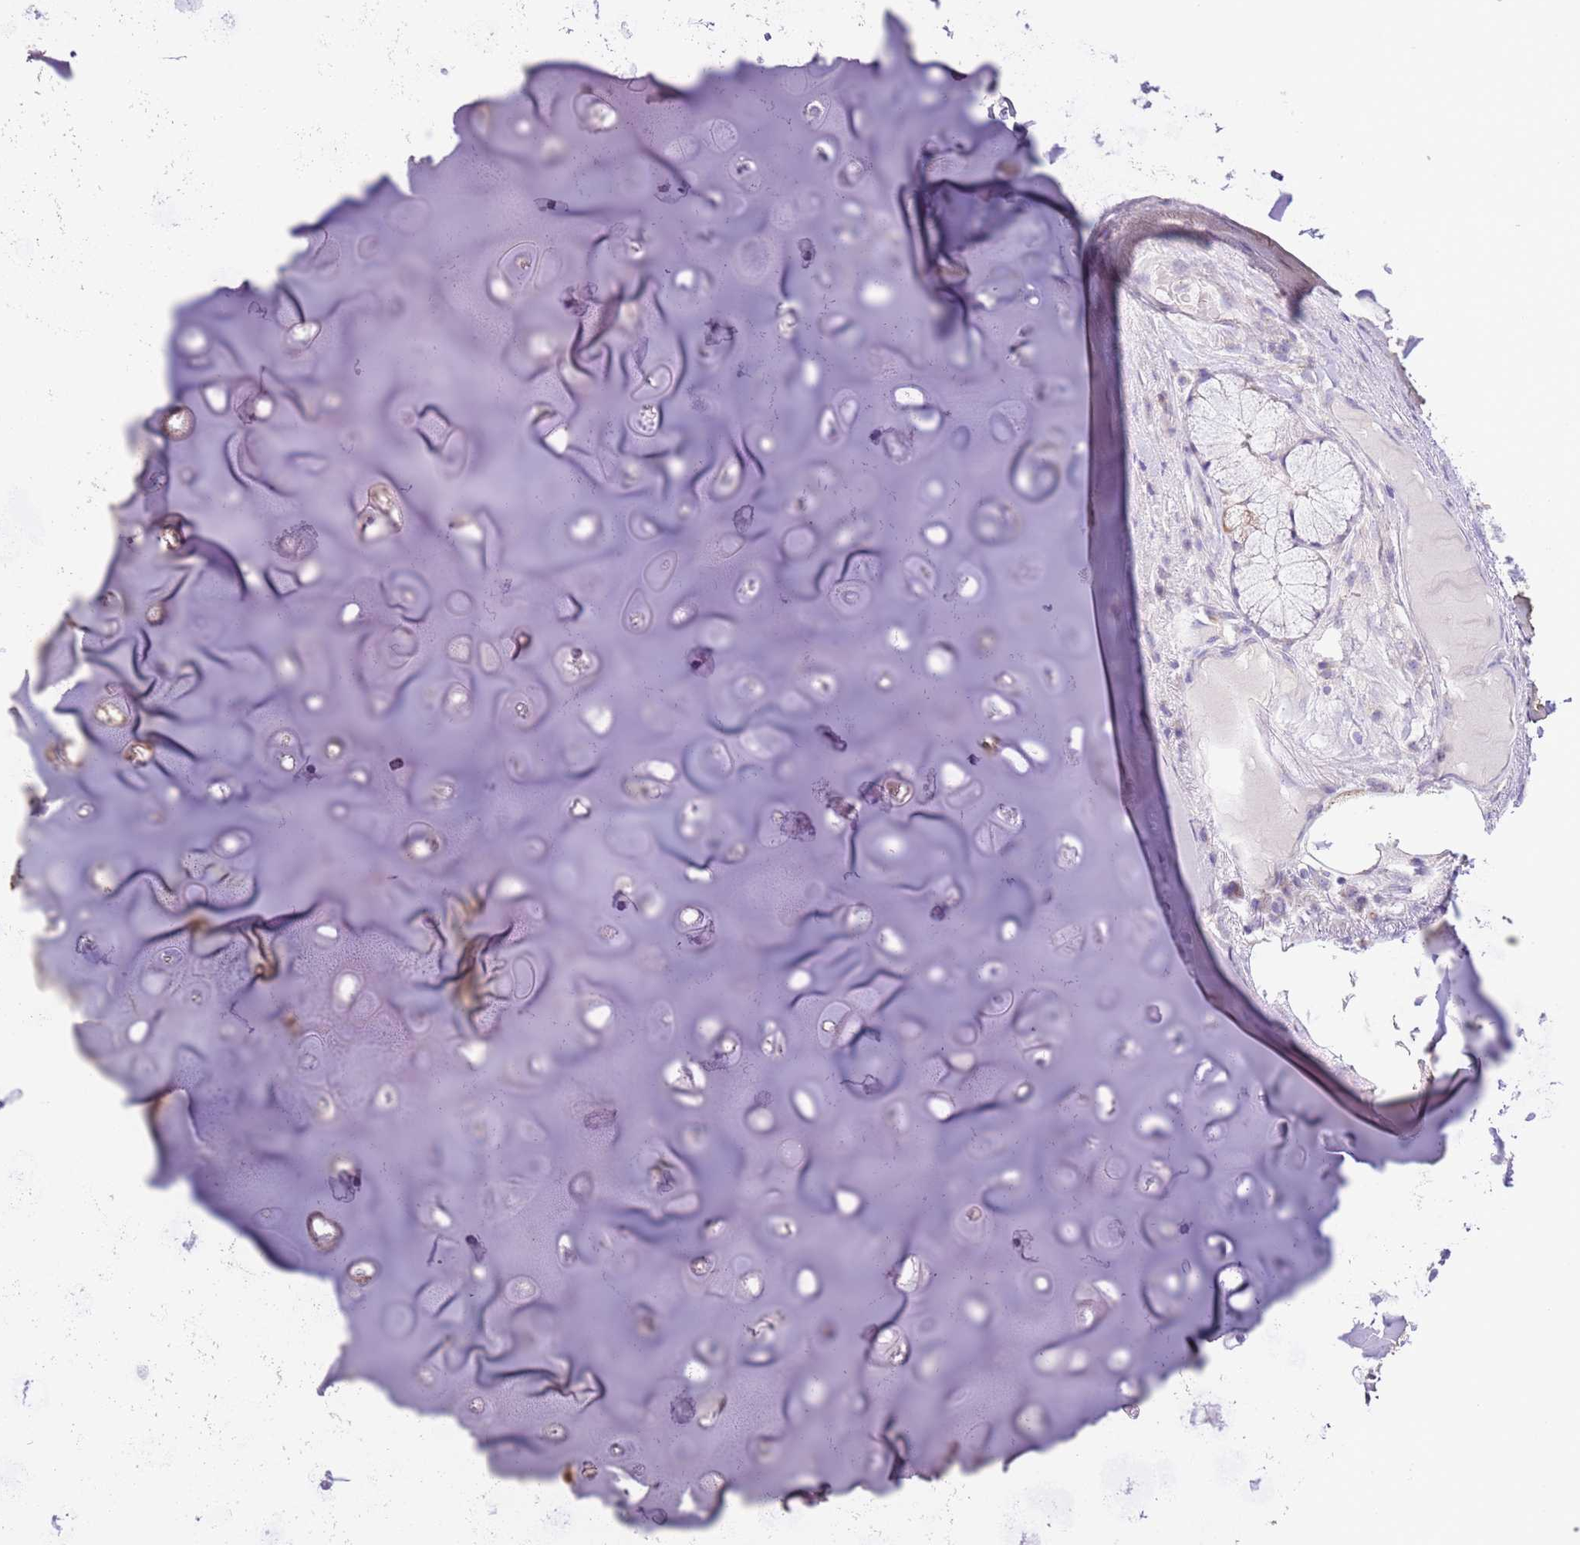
{"staining": {"intensity": "negative", "quantity": "none", "location": "none"}, "tissue": "adipose tissue", "cell_type": "Adipocytes", "image_type": "normal", "snomed": [{"axis": "morphology", "description": "Normal tissue, NOS"}, {"axis": "topography", "description": "Cartilage tissue"}, {"axis": "topography", "description": "Bronchus"}], "caption": "Immunohistochemical staining of normal human adipose tissue displays no significant positivity in adipocytes.", "gene": "ZNF697", "patient": {"sex": "male", "age": 56}}